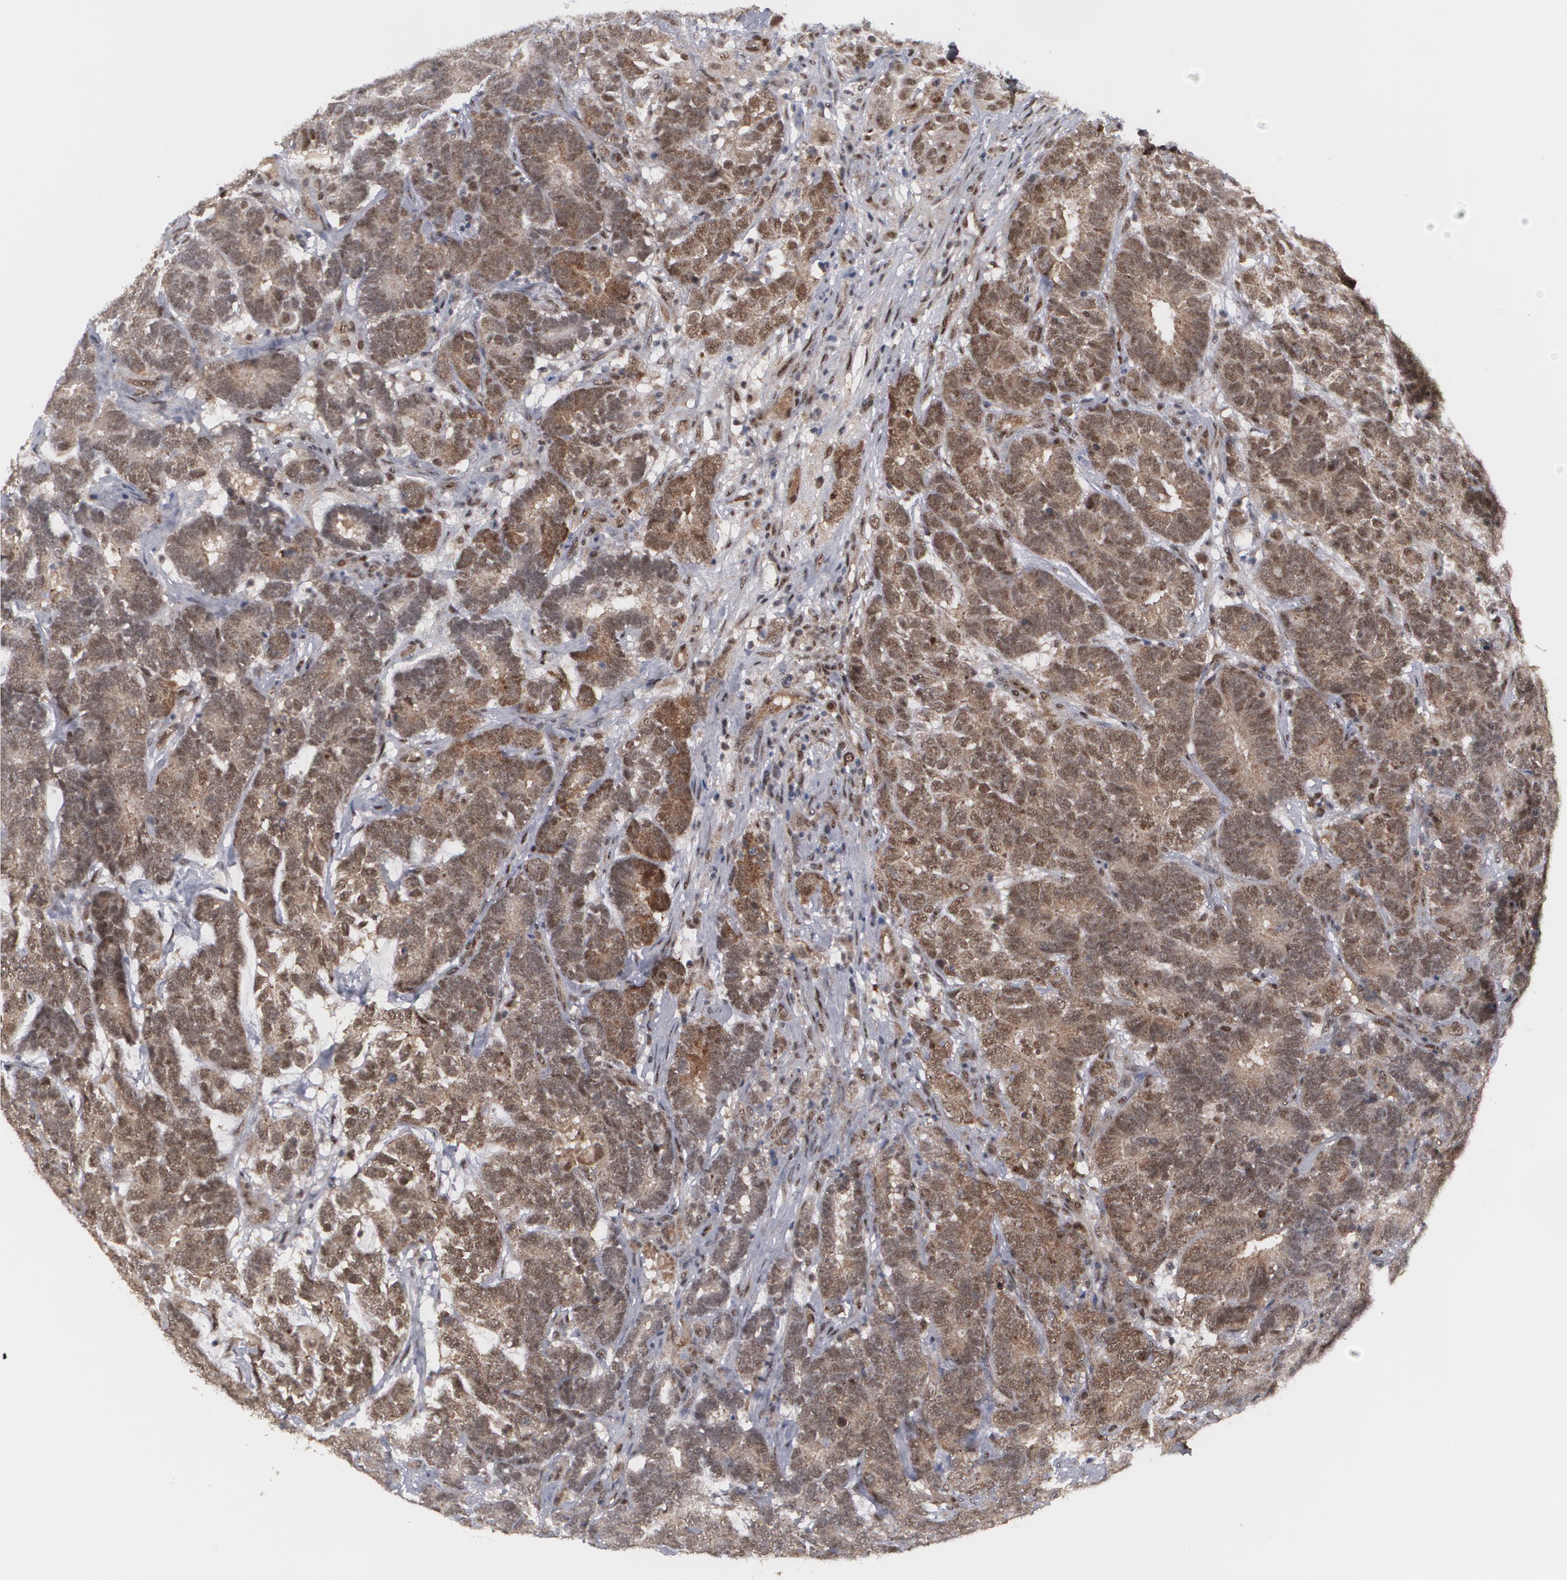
{"staining": {"intensity": "moderate", "quantity": ">75%", "location": "nuclear"}, "tissue": "testis cancer", "cell_type": "Tumor cells", "image_type": "cancer", "snomed": [{"axis": "morphology", "description": "Carcinoma, Embryonal, NOS"}, {"axis": "topography", "description": "Testis"}], "caption": "A micrograph of human testis cancer (embryonal carcinoma) stained for a protein shows moderate nuclear brown staining in tumor cells.", "gene": "INTS6", "patient": {"sex": "male", "age": 26}}